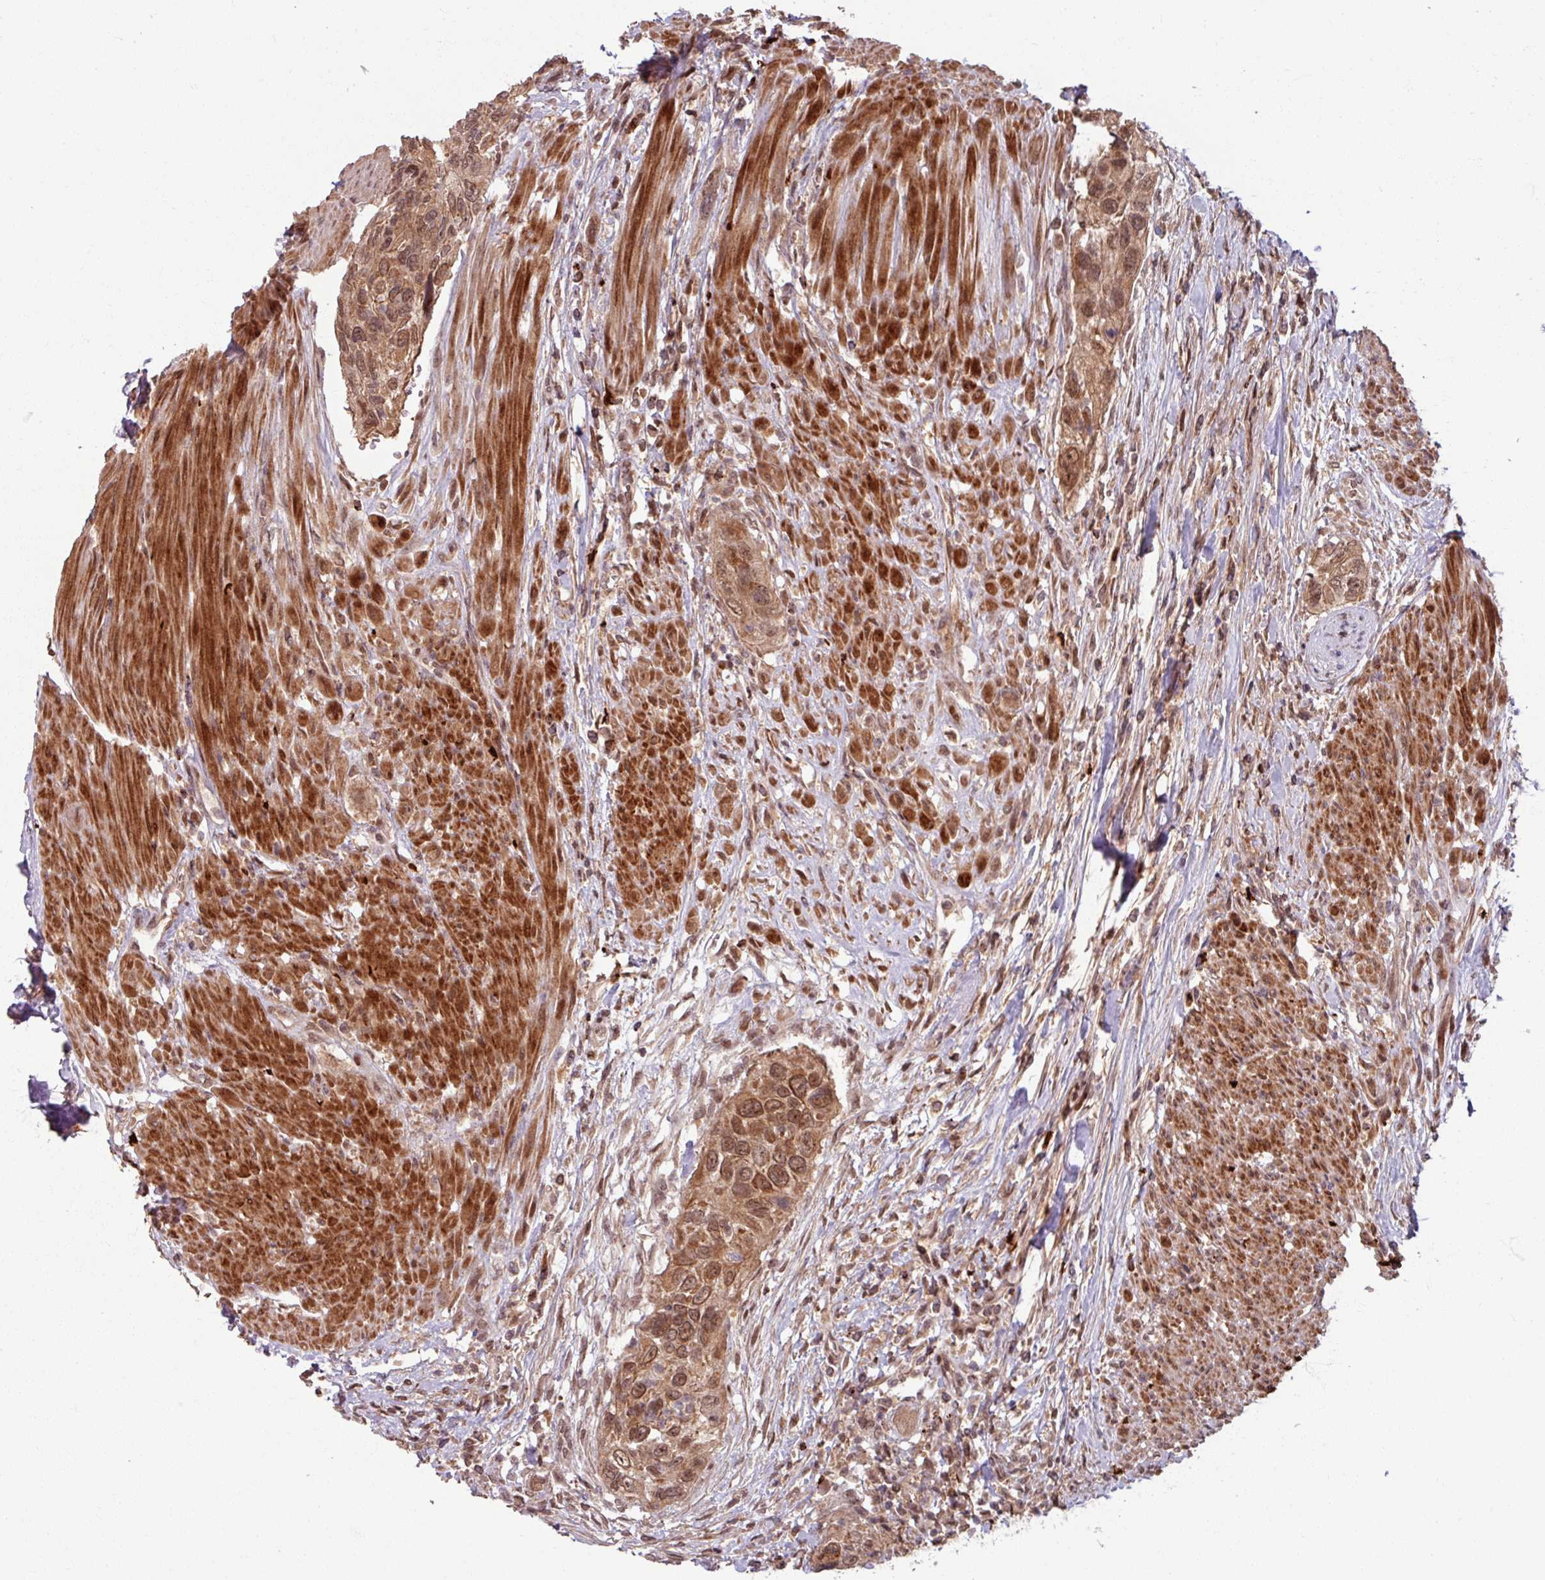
{"staining": {"intensity": "moderate", "quantity": ">75%", "location": "cytoplasmic/membranous,nuclear"}, "tissue": "urothelial cancer", "cell_type": "Tumor cells", "image_type": "cancer", "snomed": [{"axis": "morphology", "description": "Urothelial carcinoma, High grade"}, {"axis": "topography", "description": "Urinary bladder"}], "caption": "A high-resolution micrograph shows immunohistochemistry staining of urothelial carcinoma (high-grade), which exhibits moderate cytoplasmic/membranous and nuclear positivity in about >75% of tumor cells. Immunohistochemistry (ihc) stains the protein in brown and the nuclei are stained blue.", "gene": "OR6B1", "patient": {"sex": "female", "age": 60}}